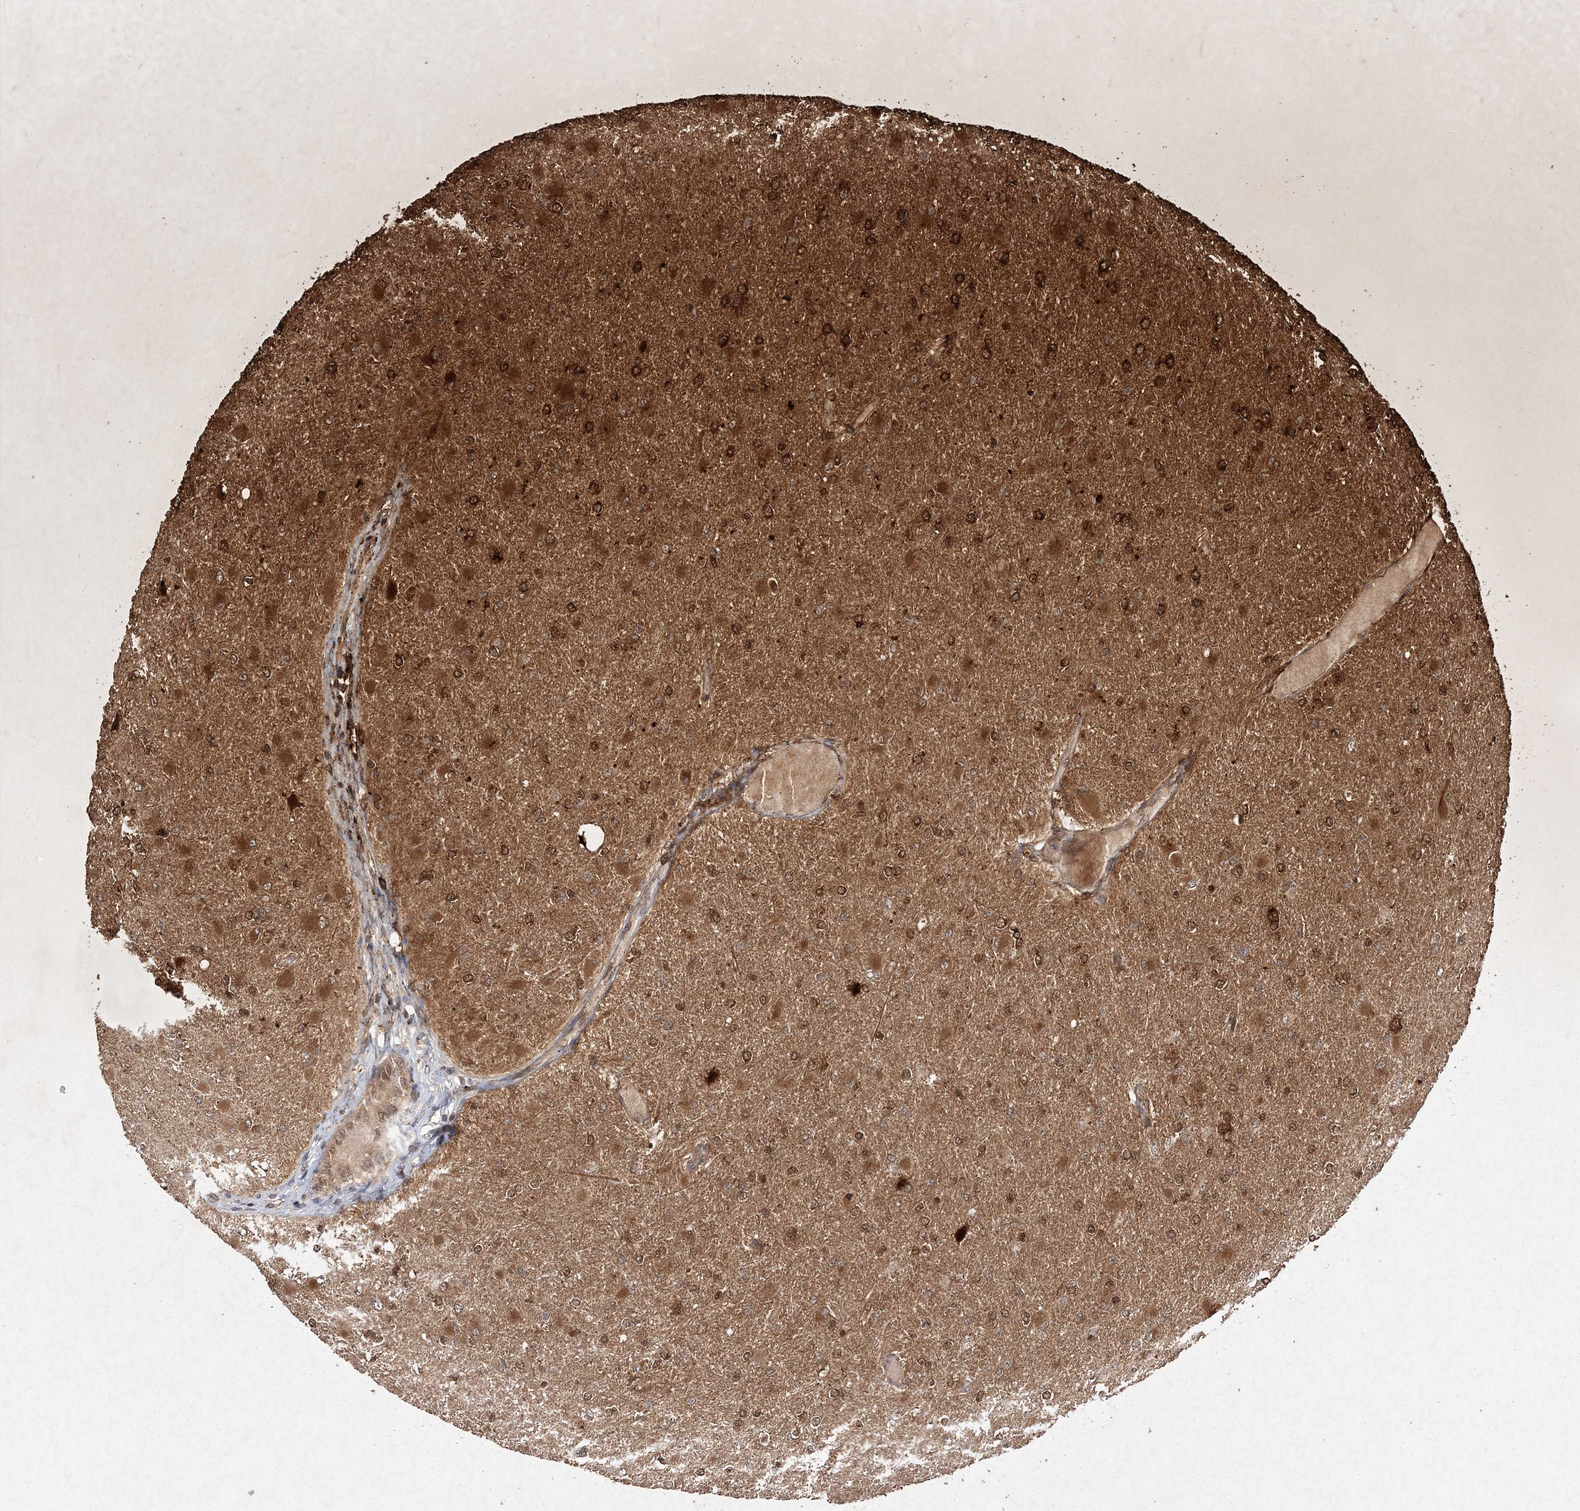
{"staining": {"intensity": "moderate", "quantity": ">75%", "location": "nuclear"}, "tissue": "glioma", "cell_type": "Tumor cells", "image_type": "cancer", "snomed": [{"axis": "morphology", "description": "Glioma, malignant, High grade"}, {"axis": "topography", "description": "Cerebral cortex"}], "caption": "Immunohistochemistry (IHC) photomicrograph of high-grade glioma (malignant) stained for a protein (brown), which shows medium levels of moderate nuclear positivity in about >75% of tumor cells.", "gene": "NIF3L1", "patient": {"sex": "female", "age": 36}}